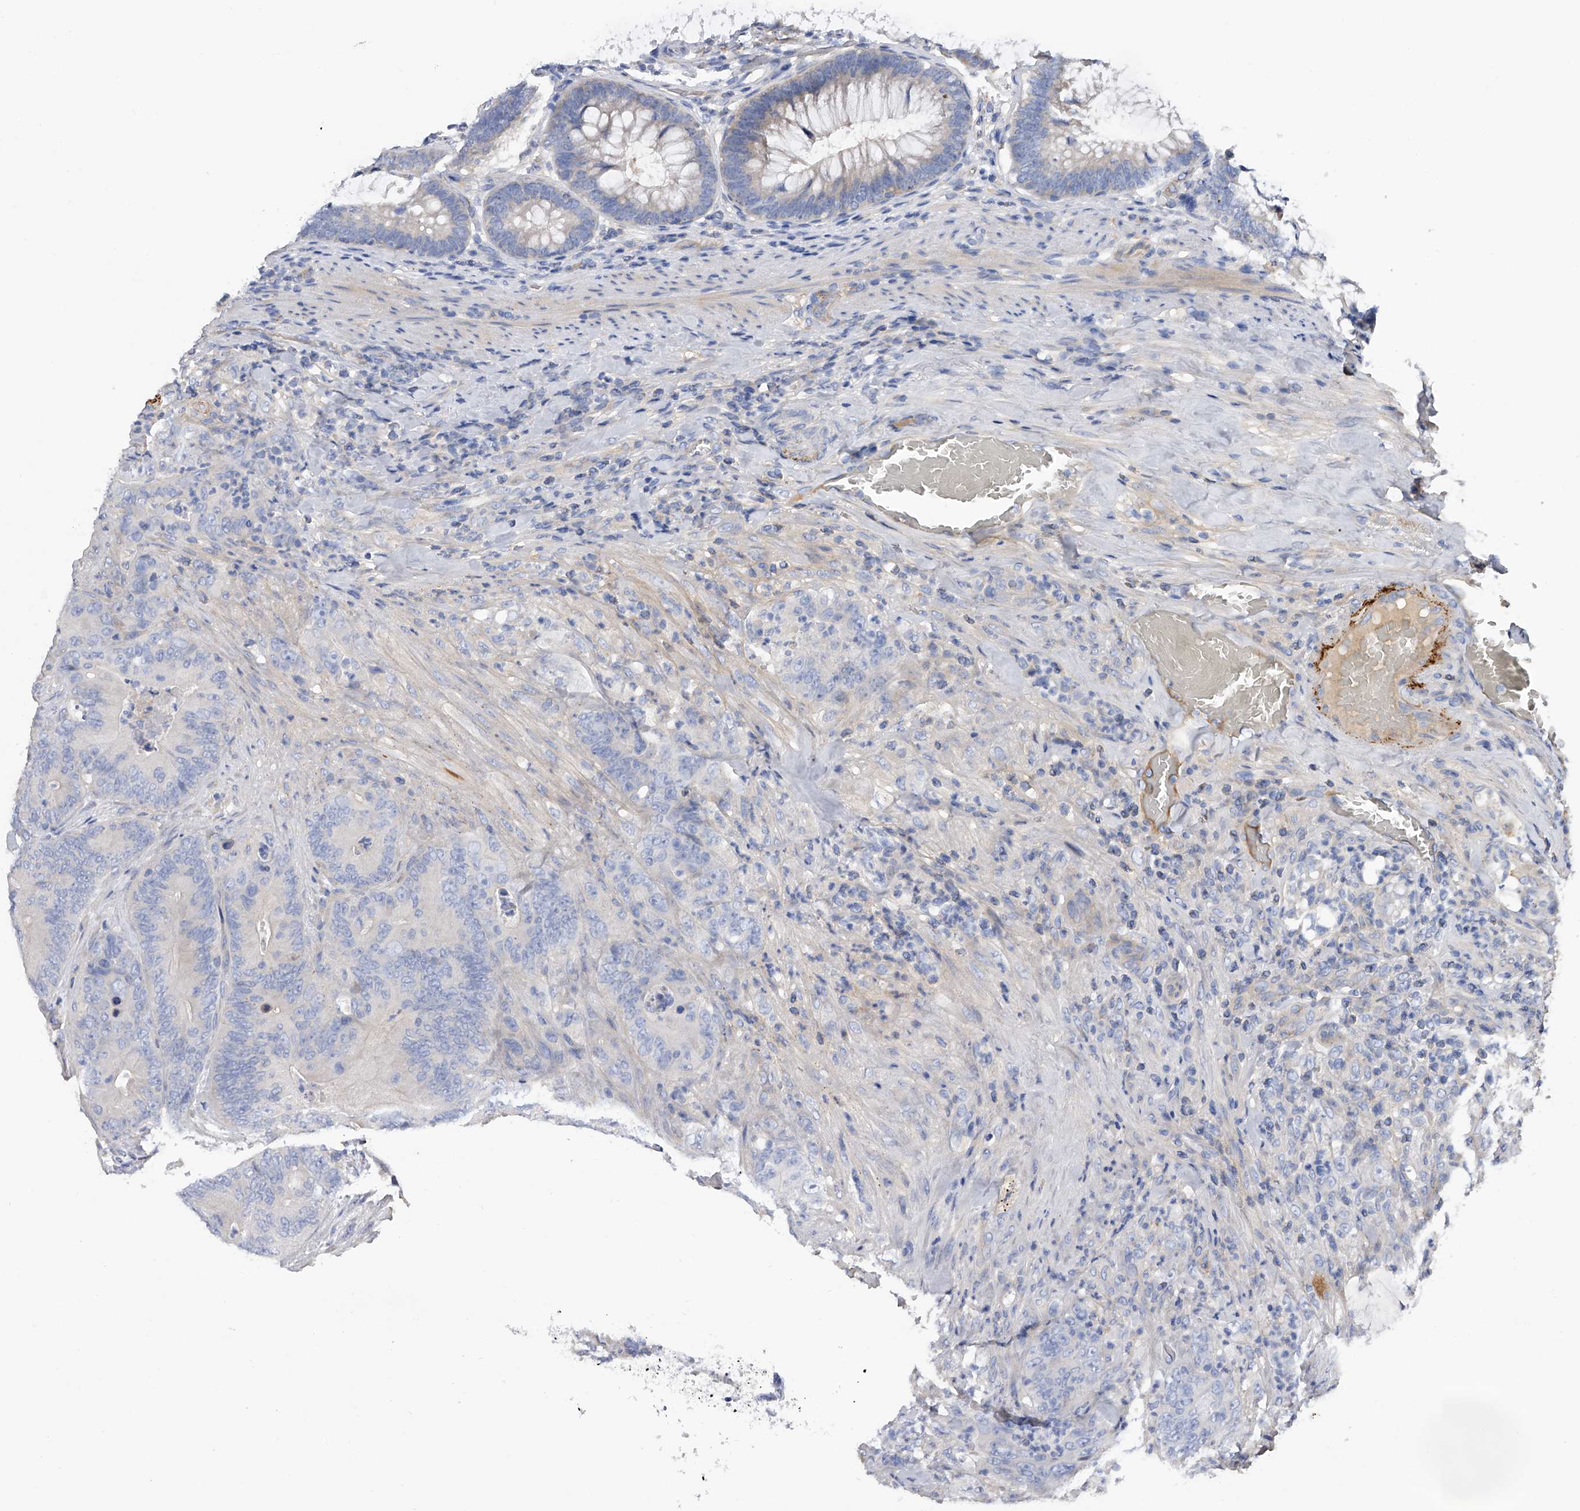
{"staining": {"intensity": "weak", "quantity": "<25%", "location": "cytoplasmic/membranous"}, "tissue": "colorectal cancer", "cell_type": "Tumor cells", "image_type": "cancer", "snomed": [{"axis": "morphology", "description": "Normal tissue, NOS"}, {"axis": "topography", "description": "Colon"}], "caption": "Immunohistochemistry photomicrograph of human colorectal cancer stained for a protein (brown), which demonstrates no expression in tumor cells.", "gene": "RWDD2A", "patient": {"sex": "female", "age": 82}}